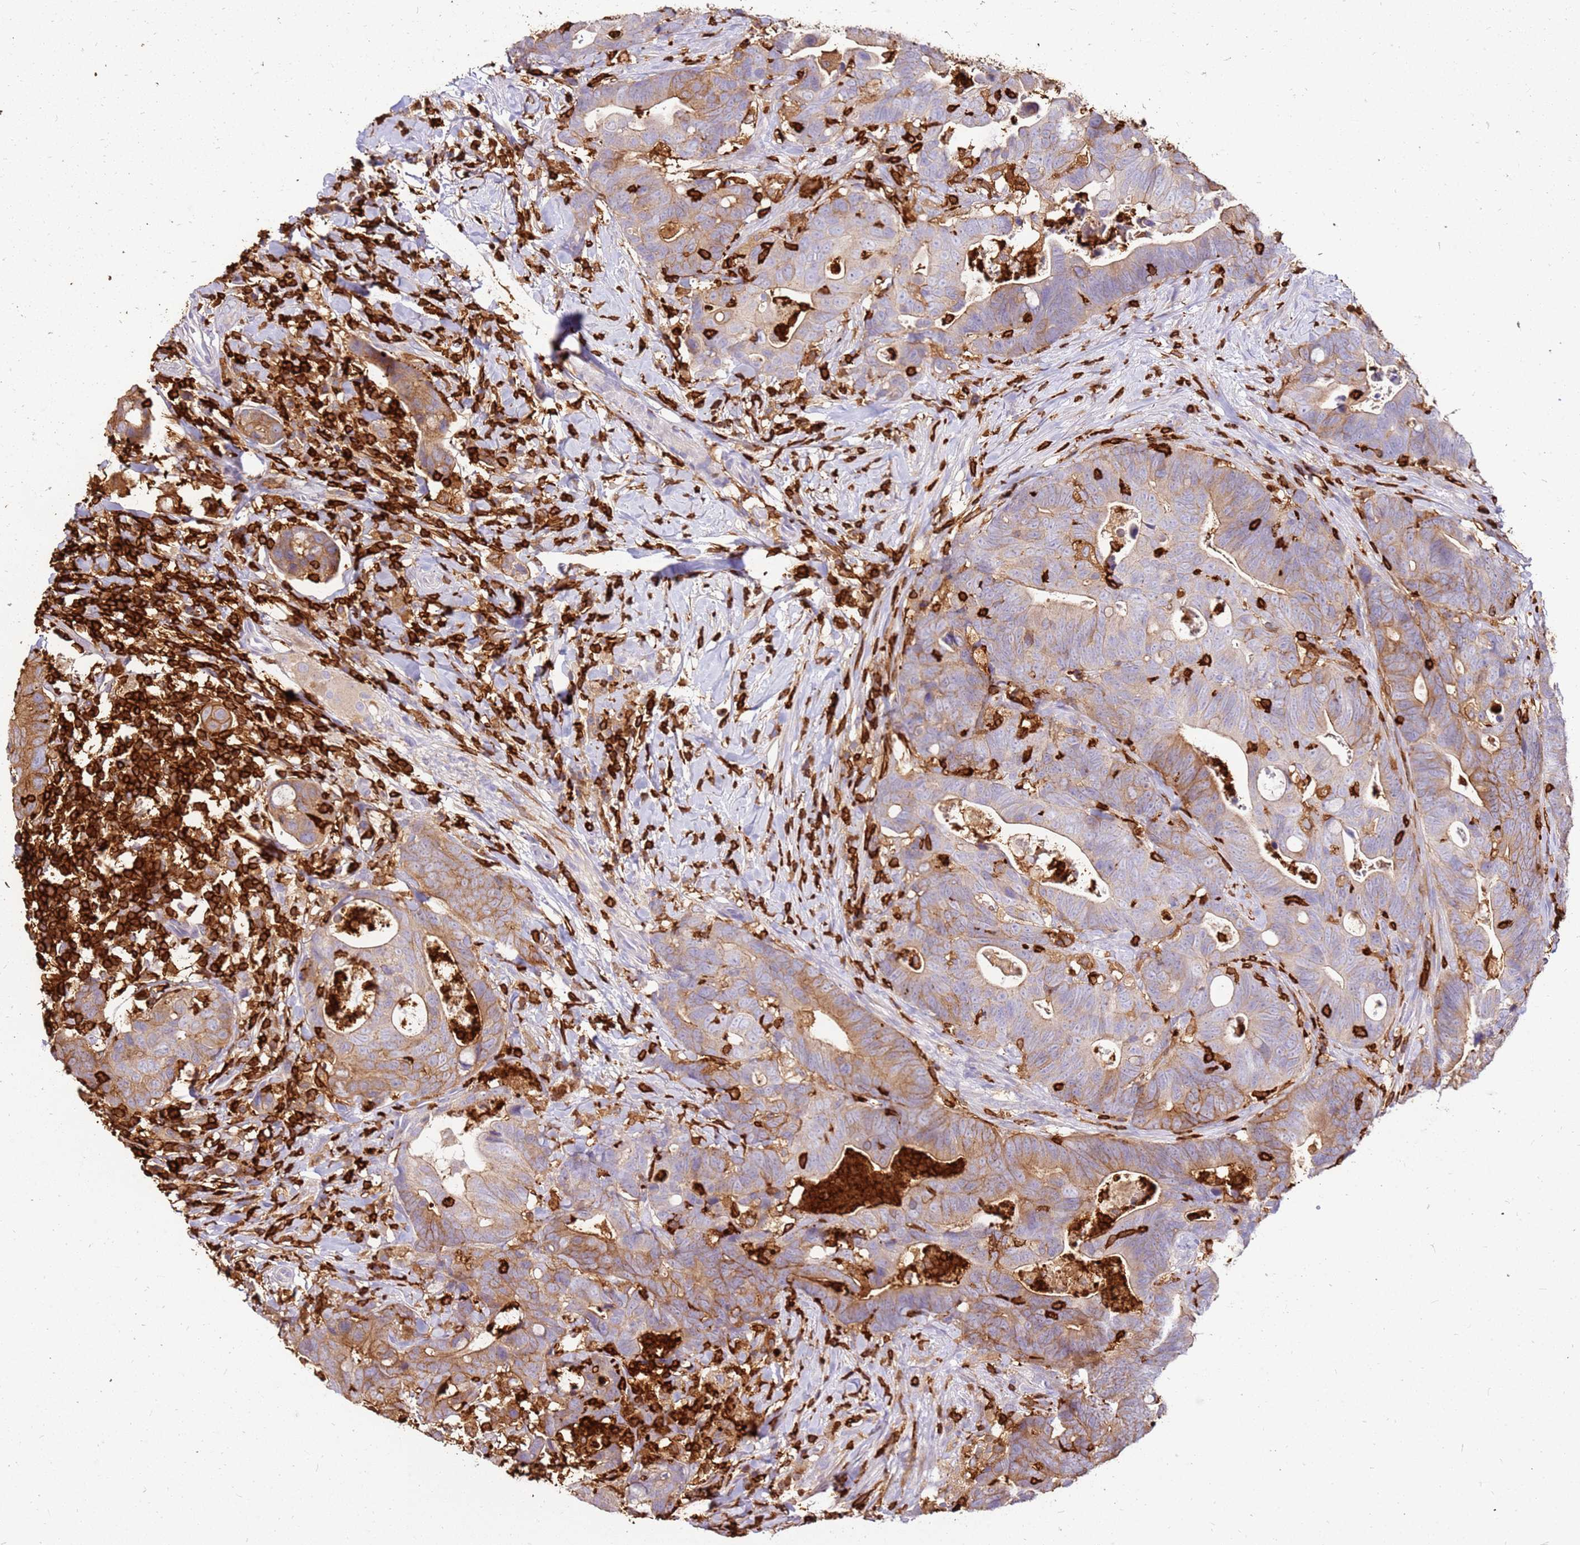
{"staining": {"intensity": "moderate", "quantity": ">75%", "location": "cytoplasmic/membranous"}, "tissue": "colorectal cancer", "cell_type": "Tumor cells", "image_type": "cancer", "snomed": [{"axis": "morphology", "description": "Adenocarcinoma, NOS"}, {"axis": "topography", "description": "Colon"}], "caption": "Immunohistochemistry (IHC) micrograph of neoplastic tissue: human colorectal cancer (adenocarcinoma) stained using IHC displays medium levels of moderate protein expression localized specifically in the cytoplasmic/membranous of tumor cells, appearing as a cytoplasmic/membranous brown color.", "gene": "CORO1A", "patient": {"sex": "female", "age": 82}}